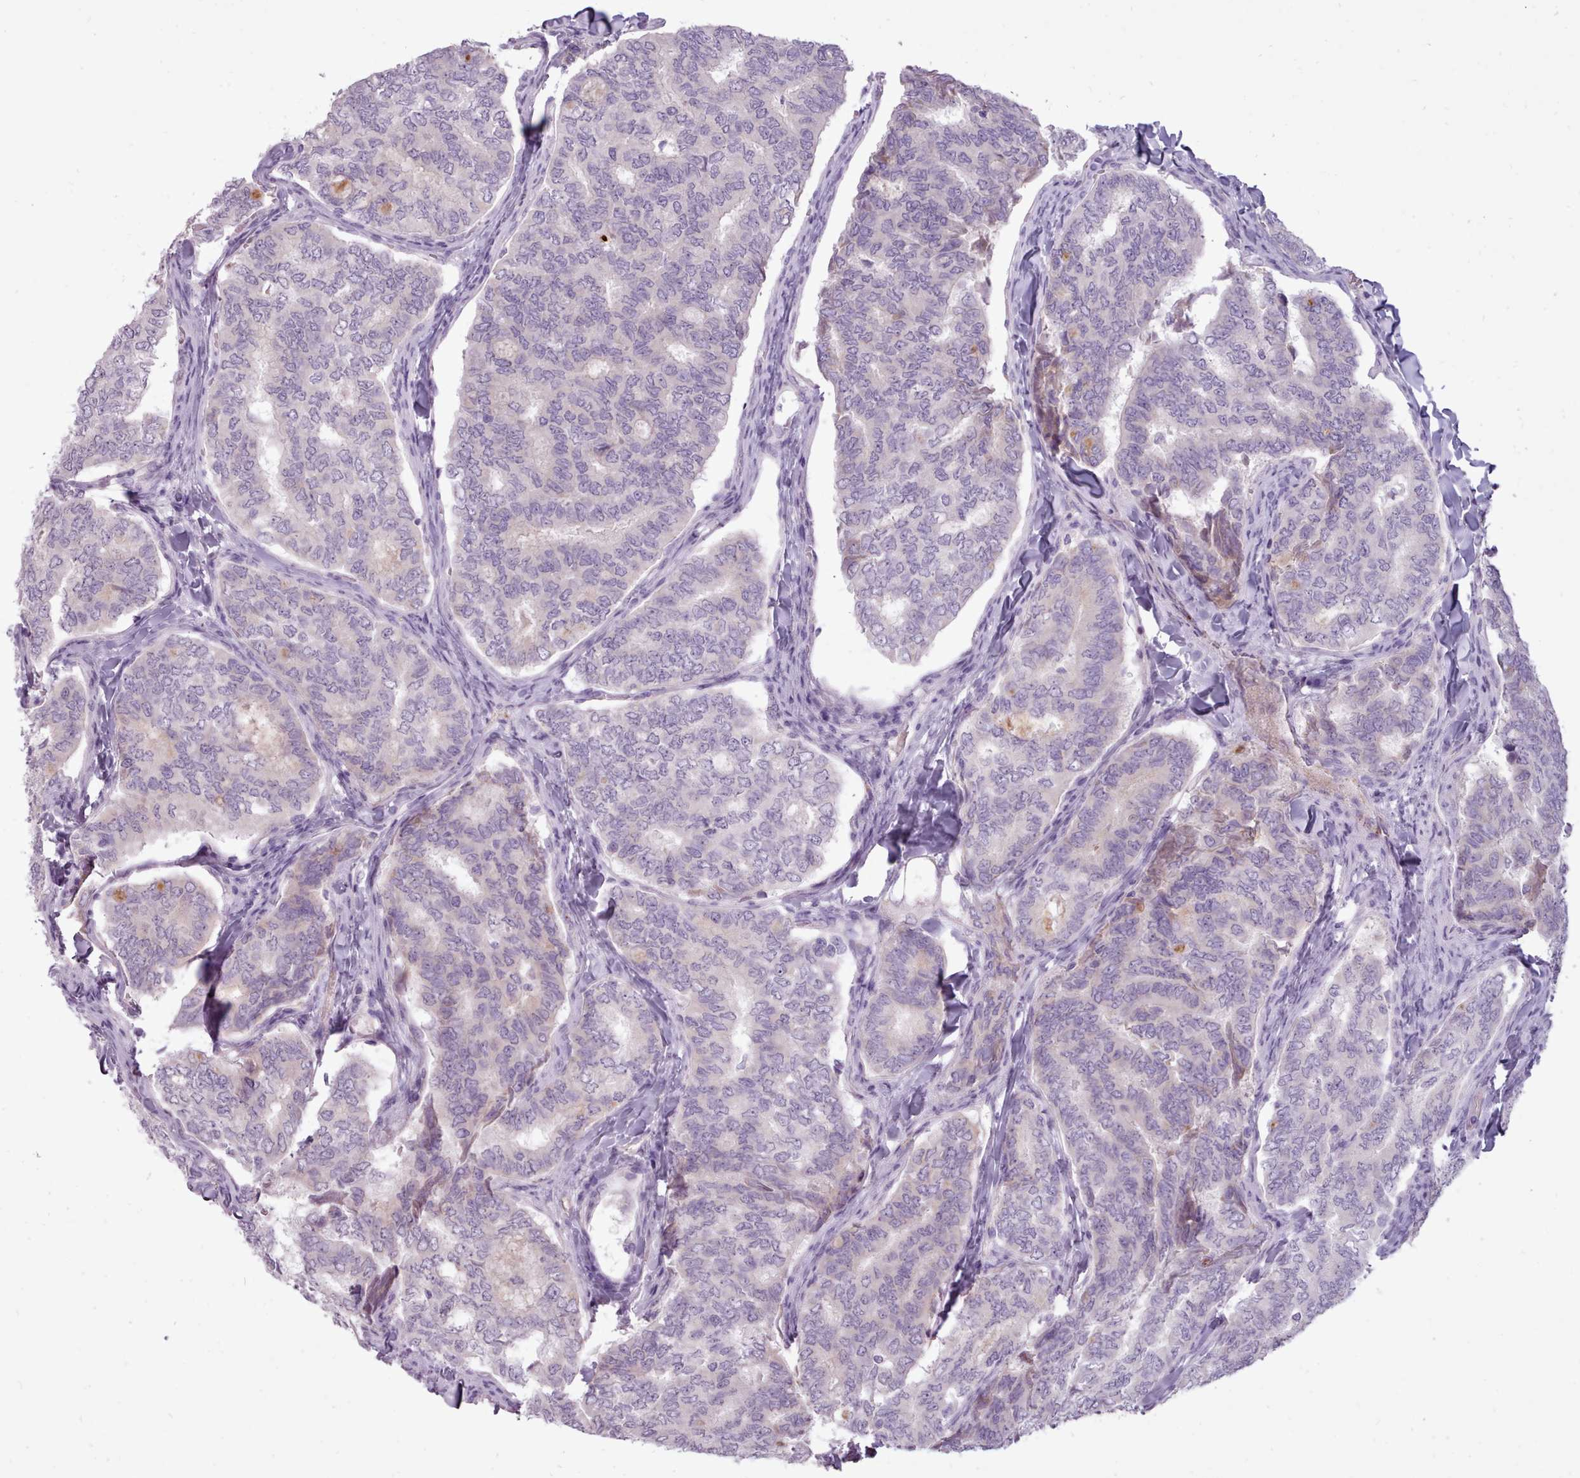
{"staining": {"intensity": "negative", "quantity": "none", "location": "none"}, "tissue": "thyroid cancer", "cell_type": "Tumor cells", "image_type": "cancer", "snomed": [{"axis": "morphology", "description": "Papillary adenocarcinoma, NOS"}, {"axis": "topography", "description": "Thyroid gland"}], "caption": "Tumor cells show no significant expression in thyroid cancer (papillary adenocarcinoma). (DAB immunohistochemistry, high magnification).", "gene": "ATRAID", "patient": {"sex": "female", "age": 35}}